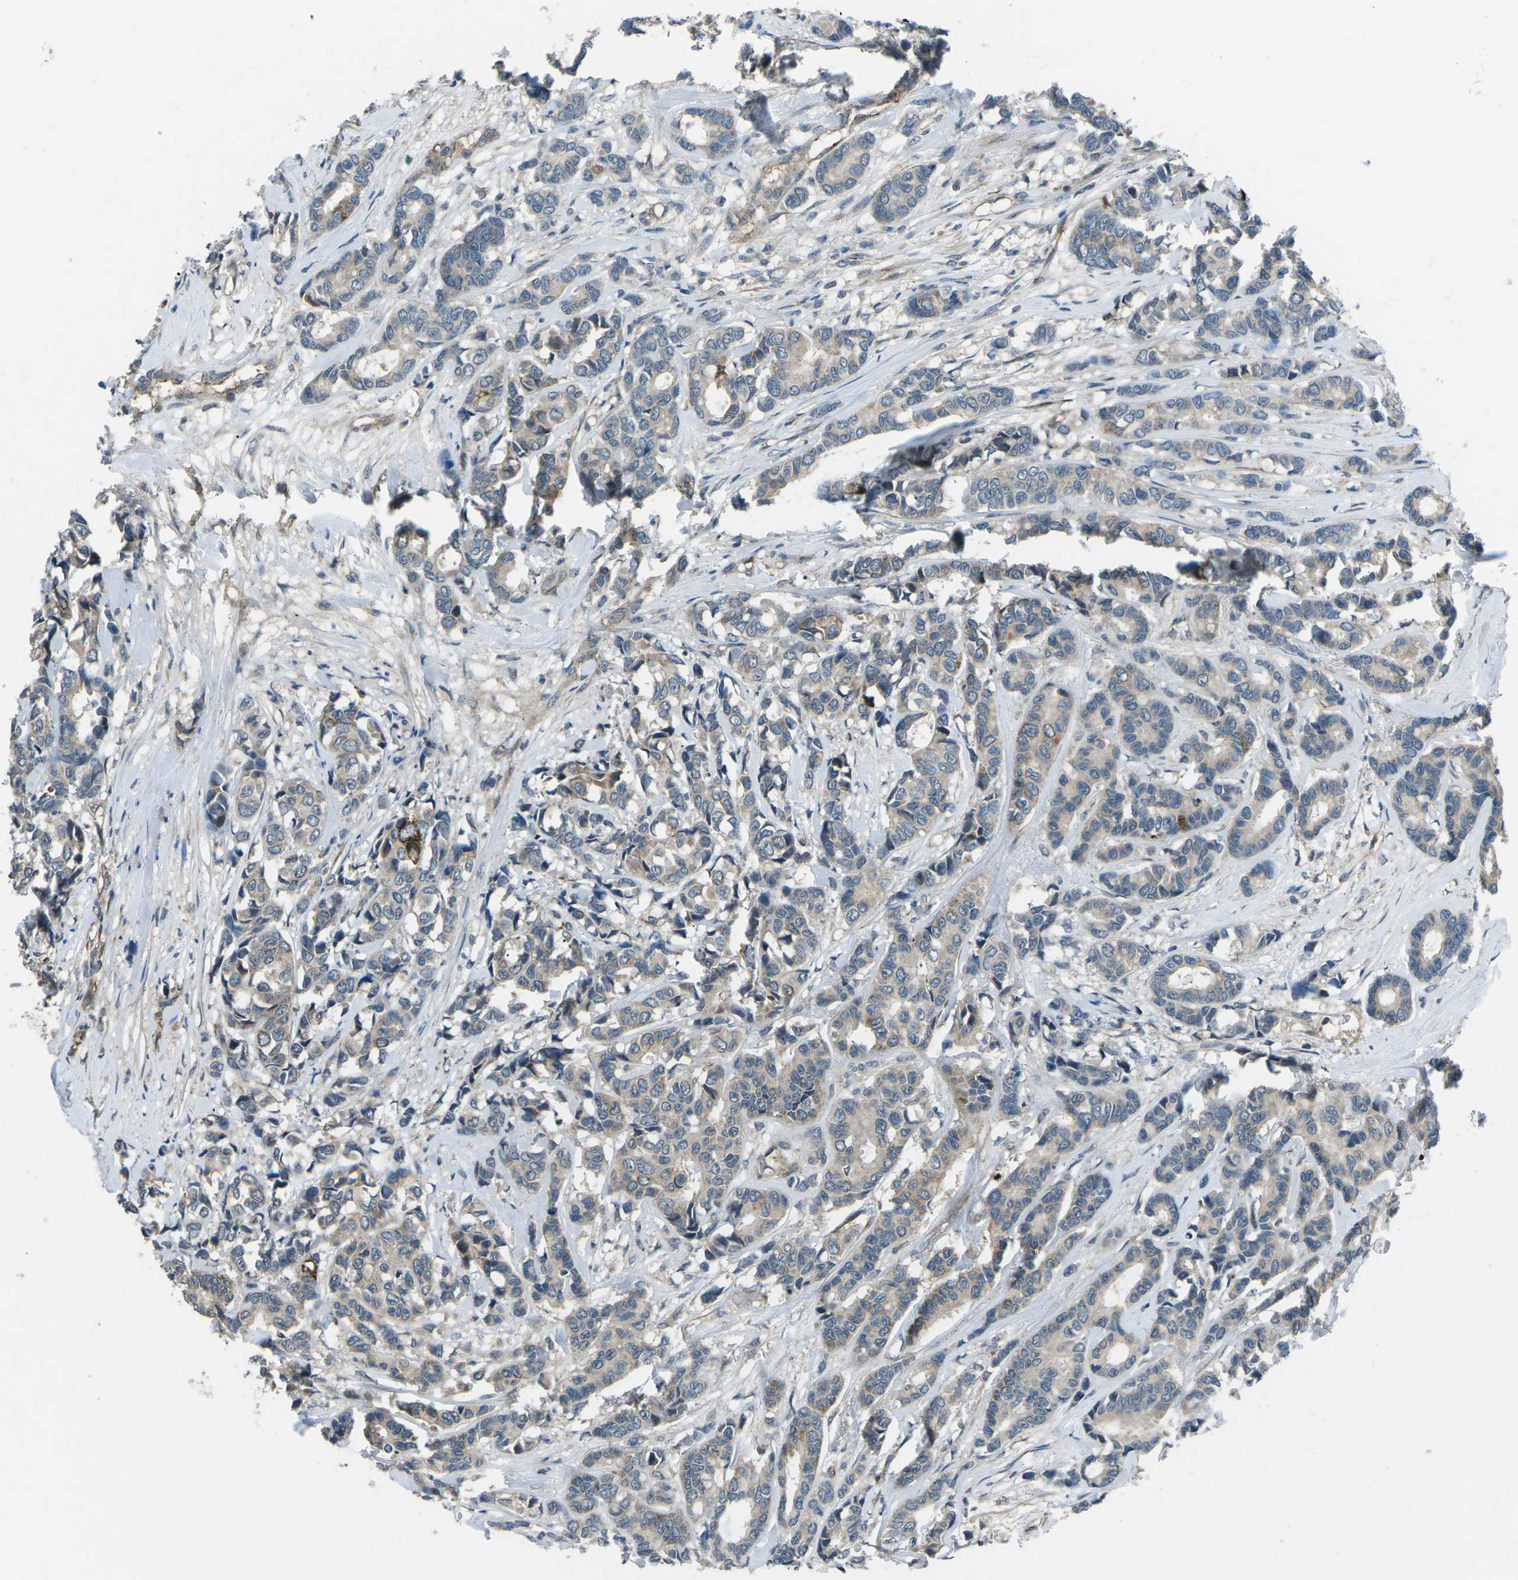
{"staining": {"intensity": "weak", "quantity": "25%-75%", "location": "cytoplasmic/membranous"}, "tissue": "breast cancer", "cell_type": "Tumor cells", "image_type": "cancer", "snomed": [{"axis": "morphology", "description": "Duct carcinoma"}, {"axis": "topography", "description": "Breast"}], "caption": "About 25%-75% of tumor cells in invasive ductal carcinoma (breast) exhibit weak cytoplasmic/membranous protein staining as visualized by brown immunohistochemical staining.", "gene": "AFAP1", "patient": {"sex": "female", "age": 87}}